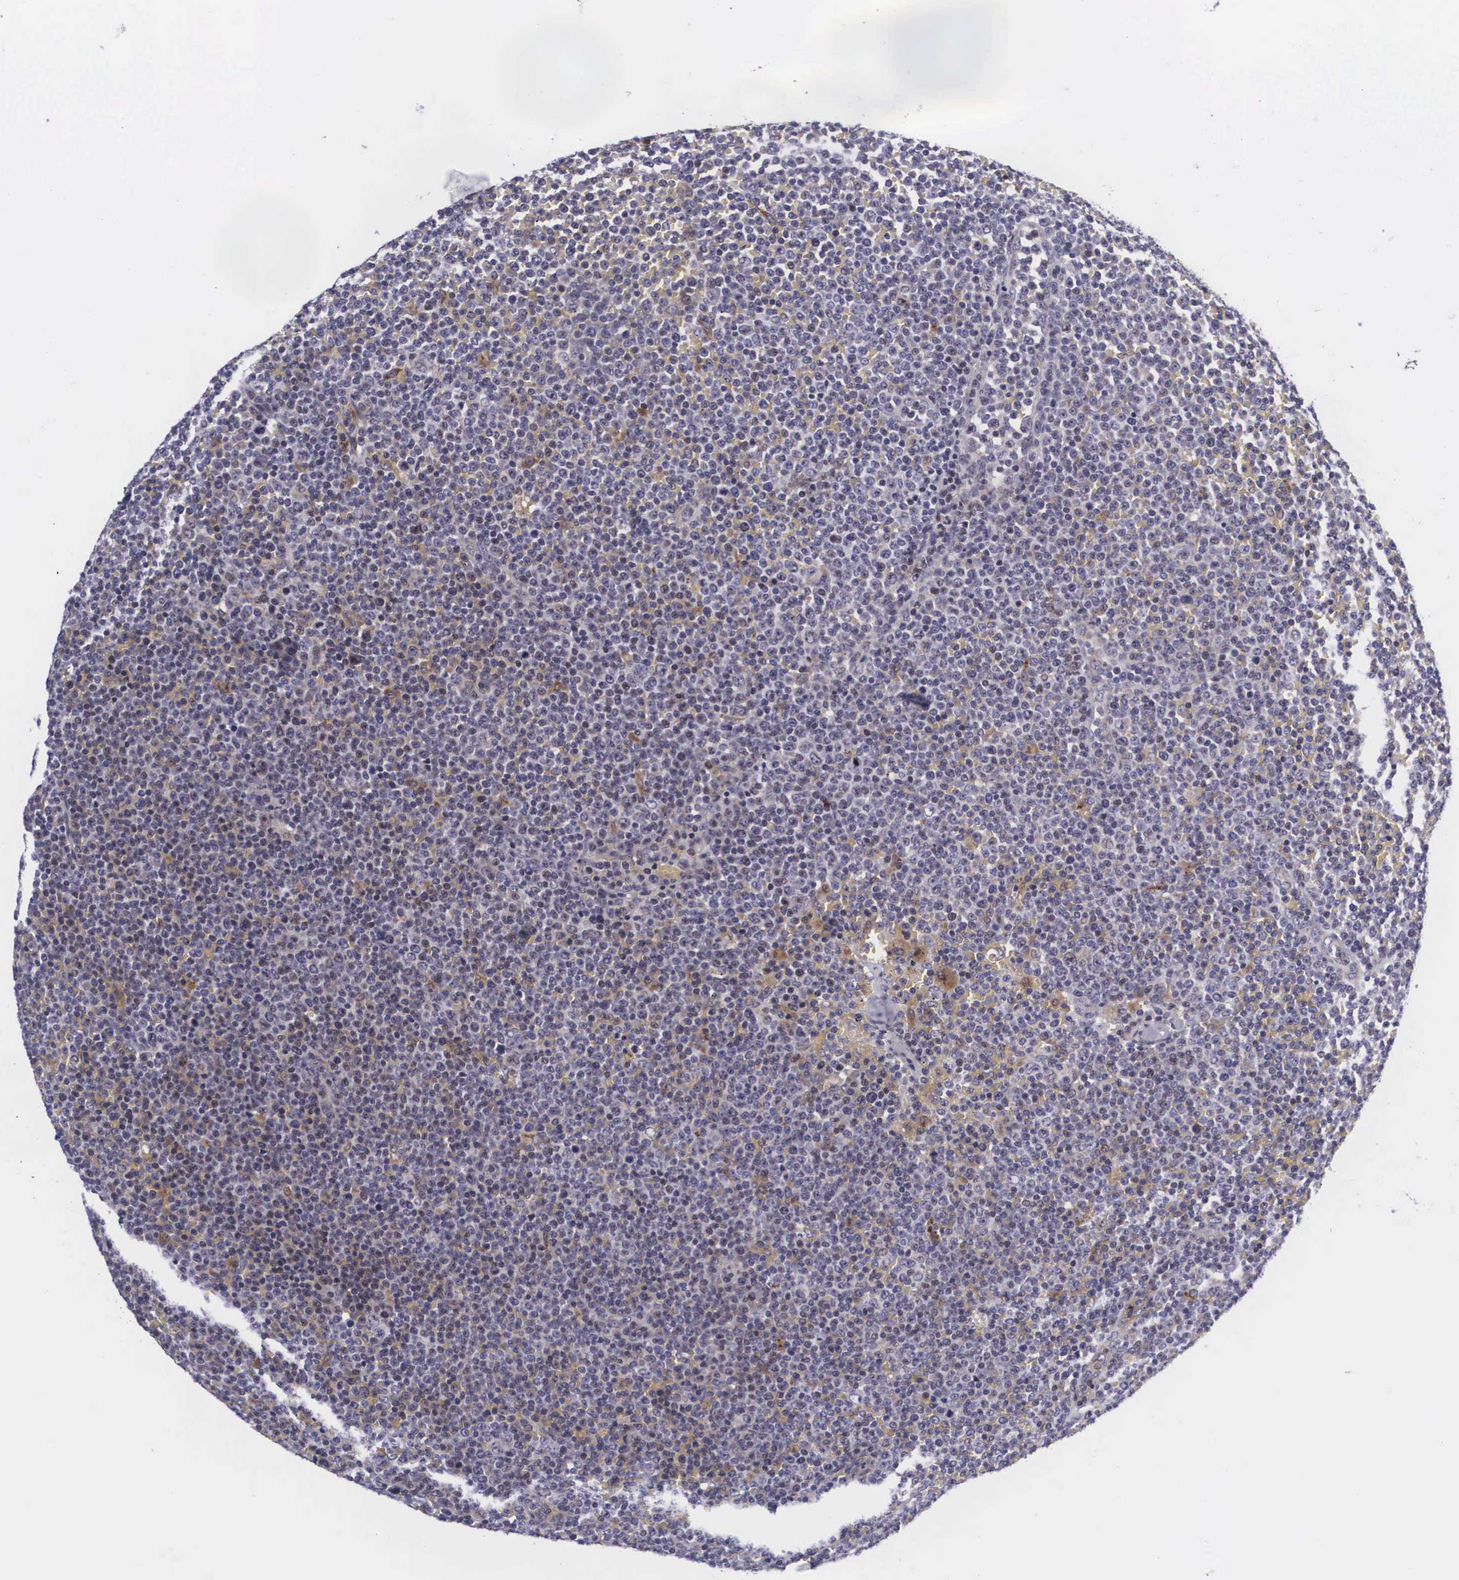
{"staining": {"intensity": "weak", "quantity": "25%-75%", "location": "cytoplasmic/membranous,nuclear"}, "tissue": "lymphoma", "cell_type": "Tumor cells", "image_type": "cancer", "snomed": [{"axis": "morphology", "description": "Malignant lymphoma, non-Hodgkin's type, Low grade"}, {"axis": "topography", "description": "Lymph node"}], "caption": "Approximately 25%-75% of tumor cells in lymphoma show weak cytoplasmic/membranous and nuclear protein positivity as visualized by brown immunohistochemical staining.", "gene": "EMID1", "patient": {"sex": "male", "age": 50}}